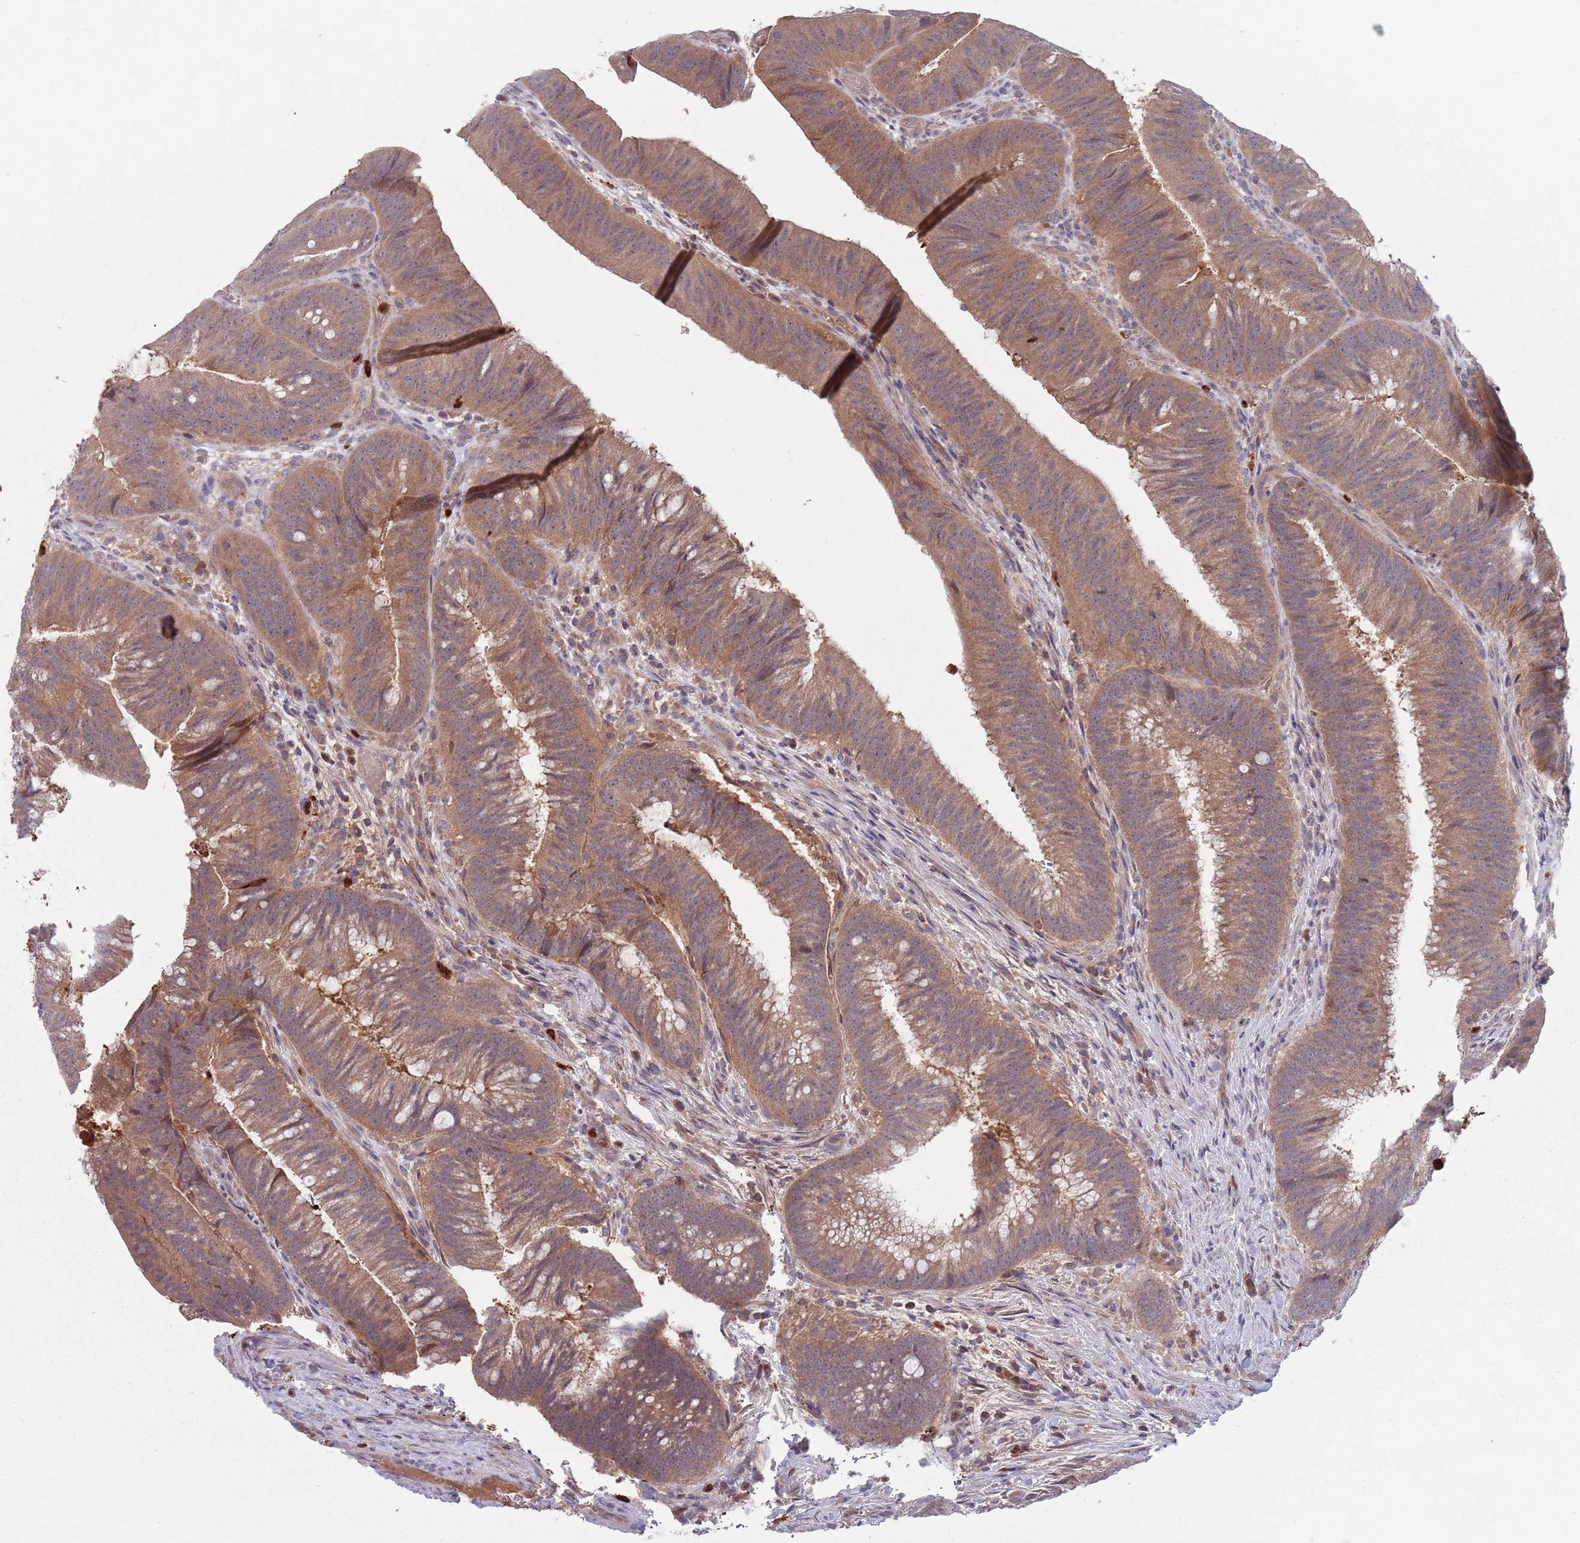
{"staining": {"intensity": "moderate", "quantity": ">75%", "location": "cytoplasmic/membranous"}, "tissue": "colorectal cancer", "cell_type": "Tumor cells", "image_type": "cancer", "snomed": [{"axis": "morphology", "description": "Adenocarcinoma, NOS"}, {"axis": "topography", "description": "Colon"}], "caption": "Human colorectal cancer stained for a protein (brown) displays moderate cytoplasmic/membranous positive staining in approximately >75% of tumor cells.", "gene": "TYW1", "patient": {"sex": "female", "age": 43}}